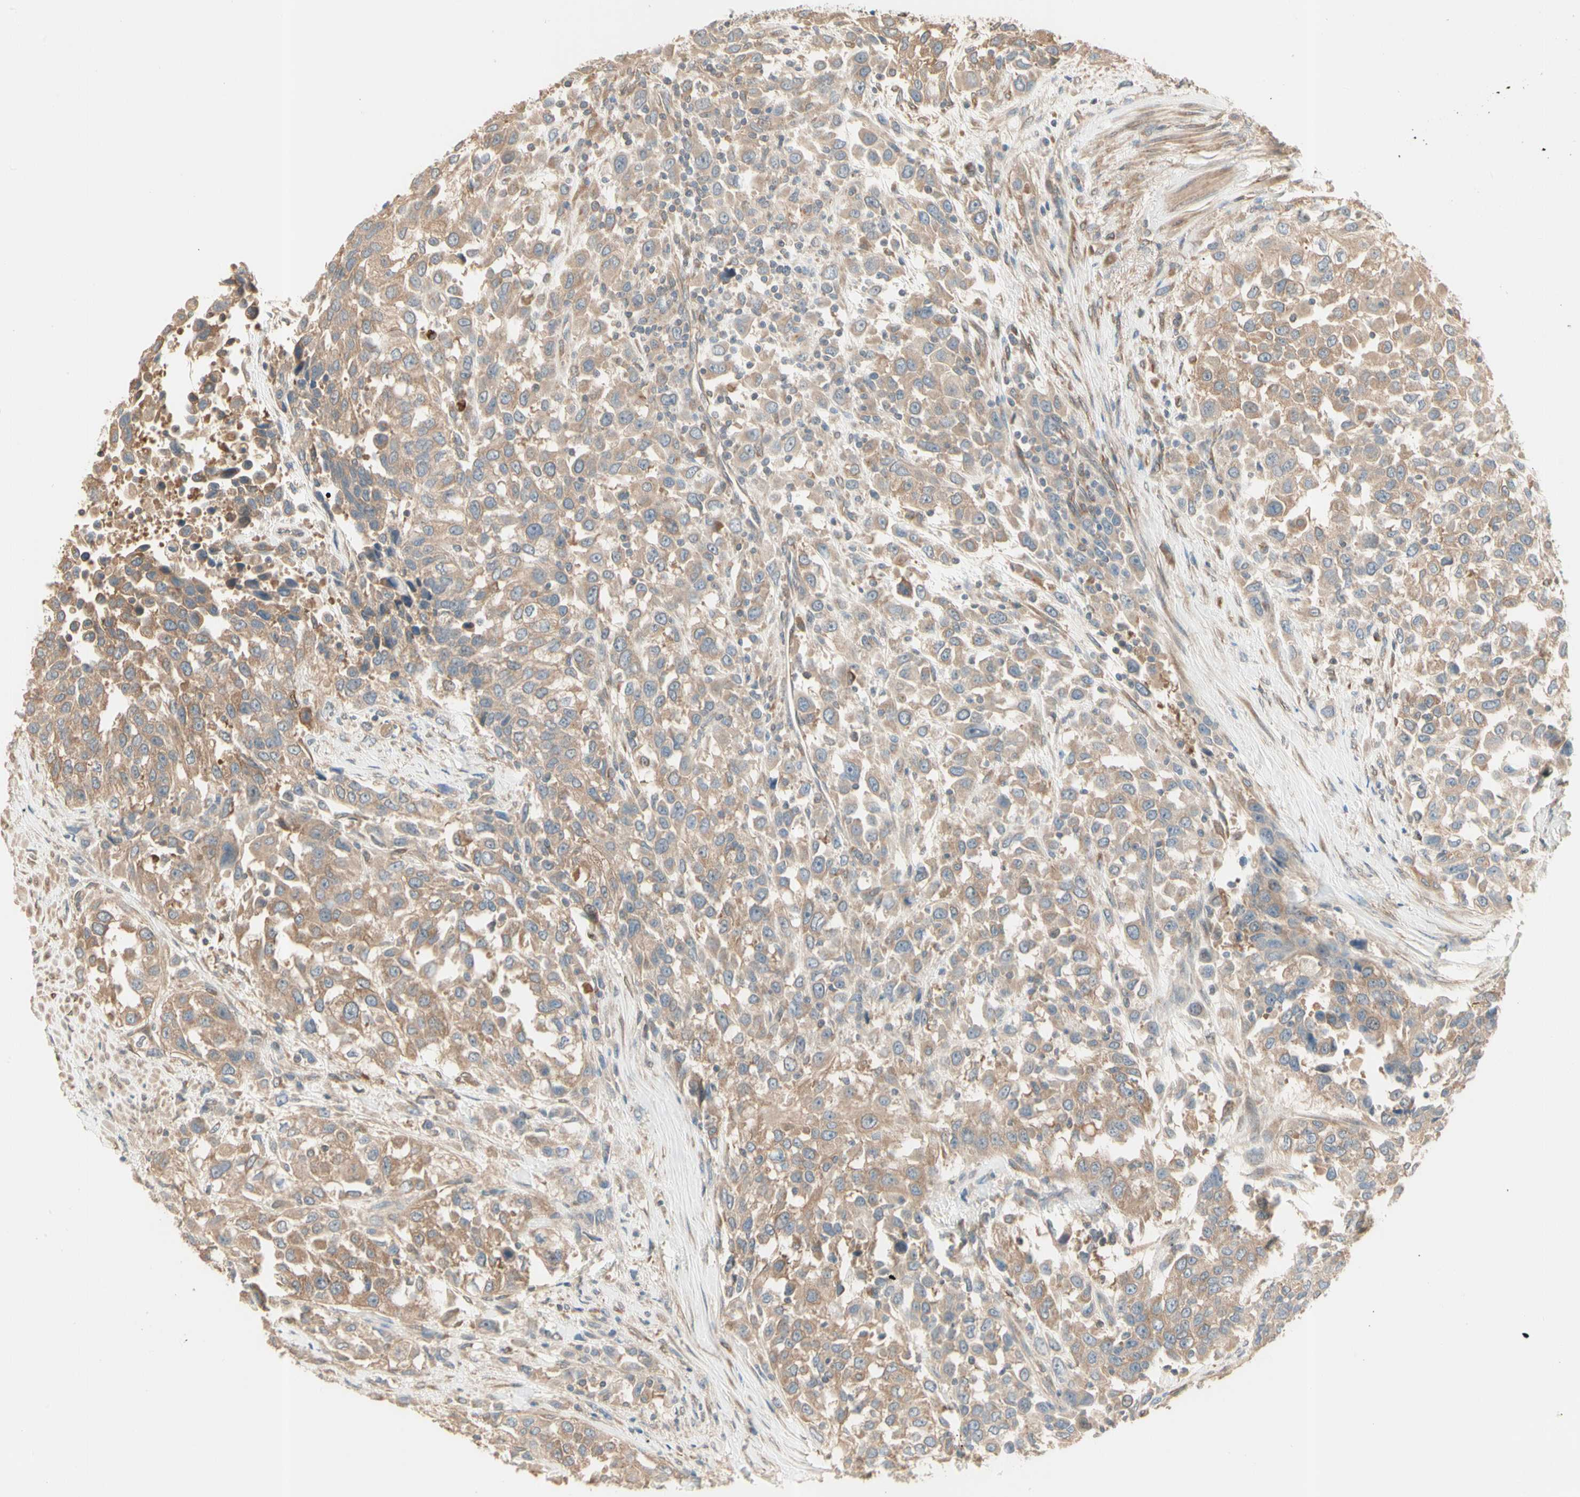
{"staining": {"intensity": "moderate", "quantity": ">75%", "location": "cytoplasmic/membranous"}, "tissue": "urothelial cancer", "cell_type": "Tumor cells", "image_type": "cancer", "snomed": [{"axis": "morphology", "description": "Urothelial carcinoma, High grade"}, {"axis": "topography", "description": "Urinary bladder"}], "caption": "Protein staining of urothelial cancer tissue shows moderate cytoplasmic/membranous expression in approximately >75% of tumor cells. (IHC, brightfield microscopy, high magnification).", "gene": "IRAG1", "patient": {"sex": "female", "age": 80}}